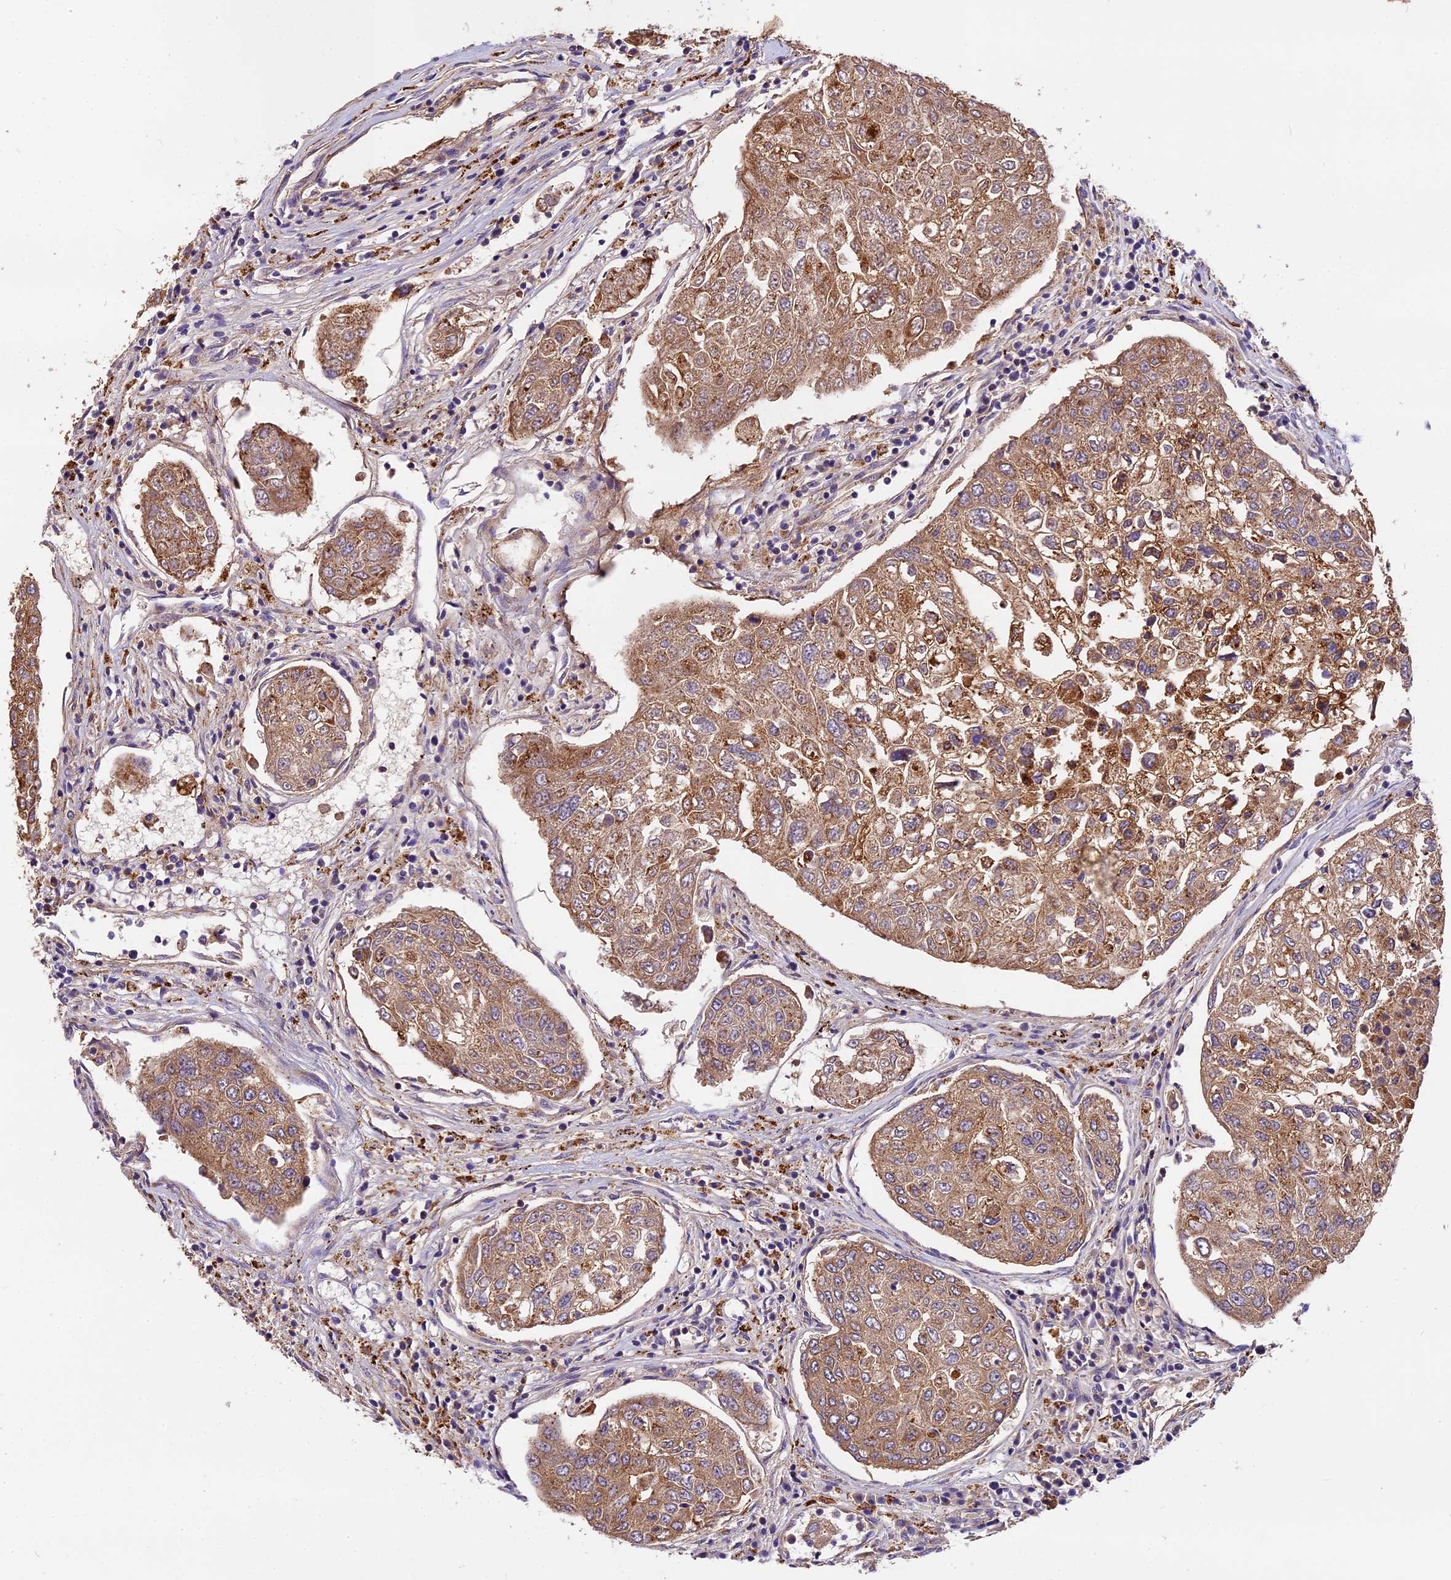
{"staining": {"intensity": "moderate", "quantity": ">75%", "location": "cytoplasmic/membranous"}, "tissue": "urothelial cancer", "cell_type": "Tumor cells", "image_type": "cancer", "snomed": [{"axis": "morphology", "description": "Urothelial carcinoma, High grade"}, {"axis": "topography", "description": "Lymph node"}, {"axis": "topography", "description": "Urinary bladder"}], "caption": "High-grade urothelial carcinoma stained for a protein exhibits moderate cytoplasmic/membranous positivity in tumor cells.", "gene": "COPE", "patient": {"sex": "male", "age": 51}}